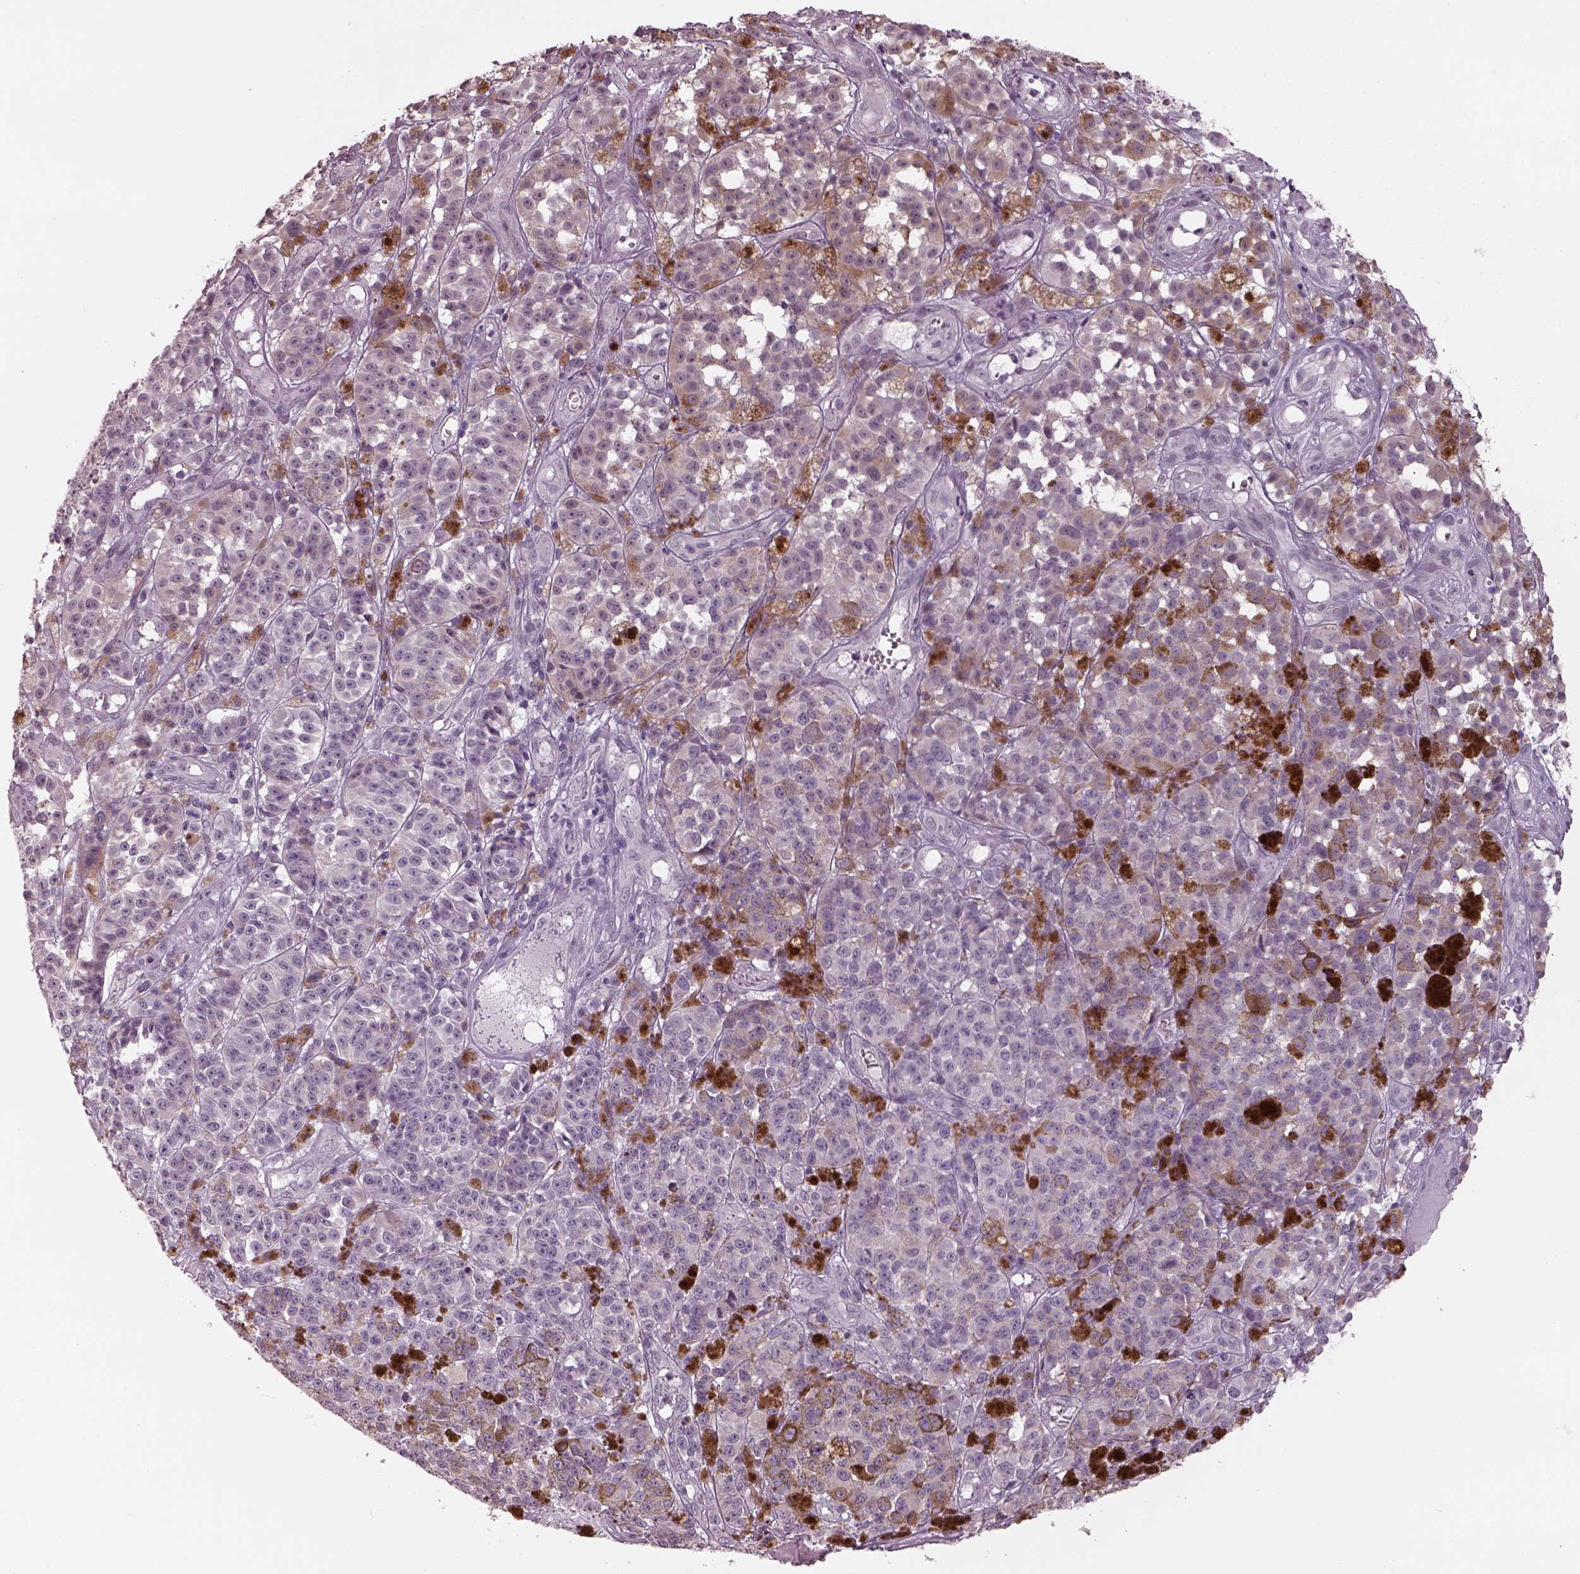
{"staining": {"intensity": "negative", "quantity": "none", "location": "none"}, "tissue": "melanoma", "cell_type": "Tumor cells", "image_type": "cancer", "snomed": [{"axis": "morphology", "description": "Malignant melanoma, NOS"}, {"axis": "topography", "description": "Skin"}], "caption": "The histopathology image displays no significant positivity in tumor cells of malignant melanoma.", "gene": "OPTC", "patient": {"sex": "female", "age": 58}}